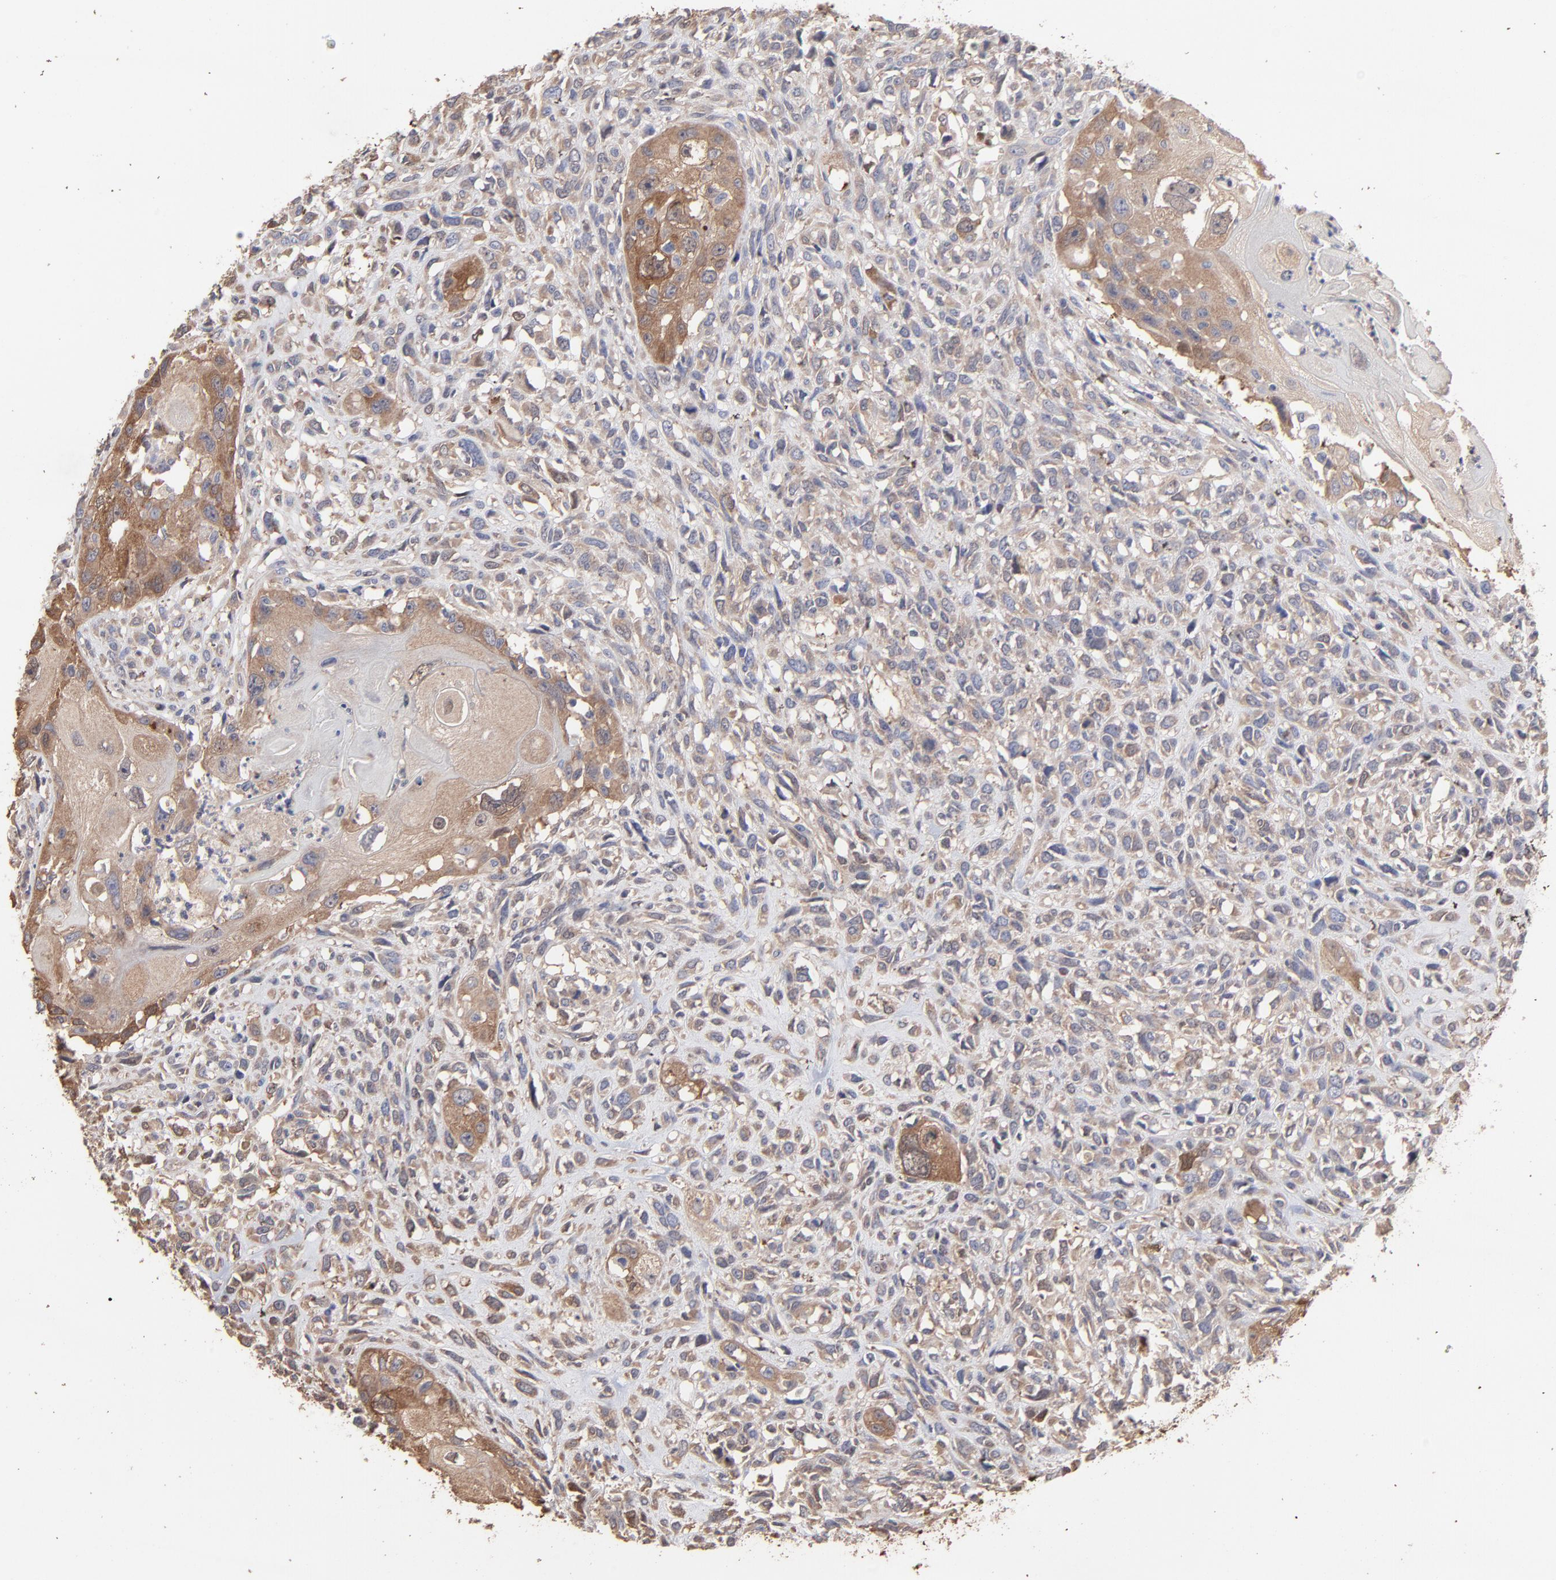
{"staining": {"intensity": "moderate", "quantity": ">75%", "location": "cytoplasmic/membranous"}, "tissue": "head and neck cancer", "cell_type": "Tumor cells", "image_type": "cancer", "snomed": [{"axis": "morphology", "description": "Neoplasm, malignant, NOS"}, {"axis": "topography", "description": "Salivary gland"}, {"axis": "topography", "description": "Head-Neck"}], "caption": "Malignant neoplasm (head and neck) stained with a brown dye demonstrates moderate cytoplasmic/membranous positive expression in approximately >75% of tumor cells.", "gene": "TANGO2", "patient": {"sex": "male", "age": 43}}